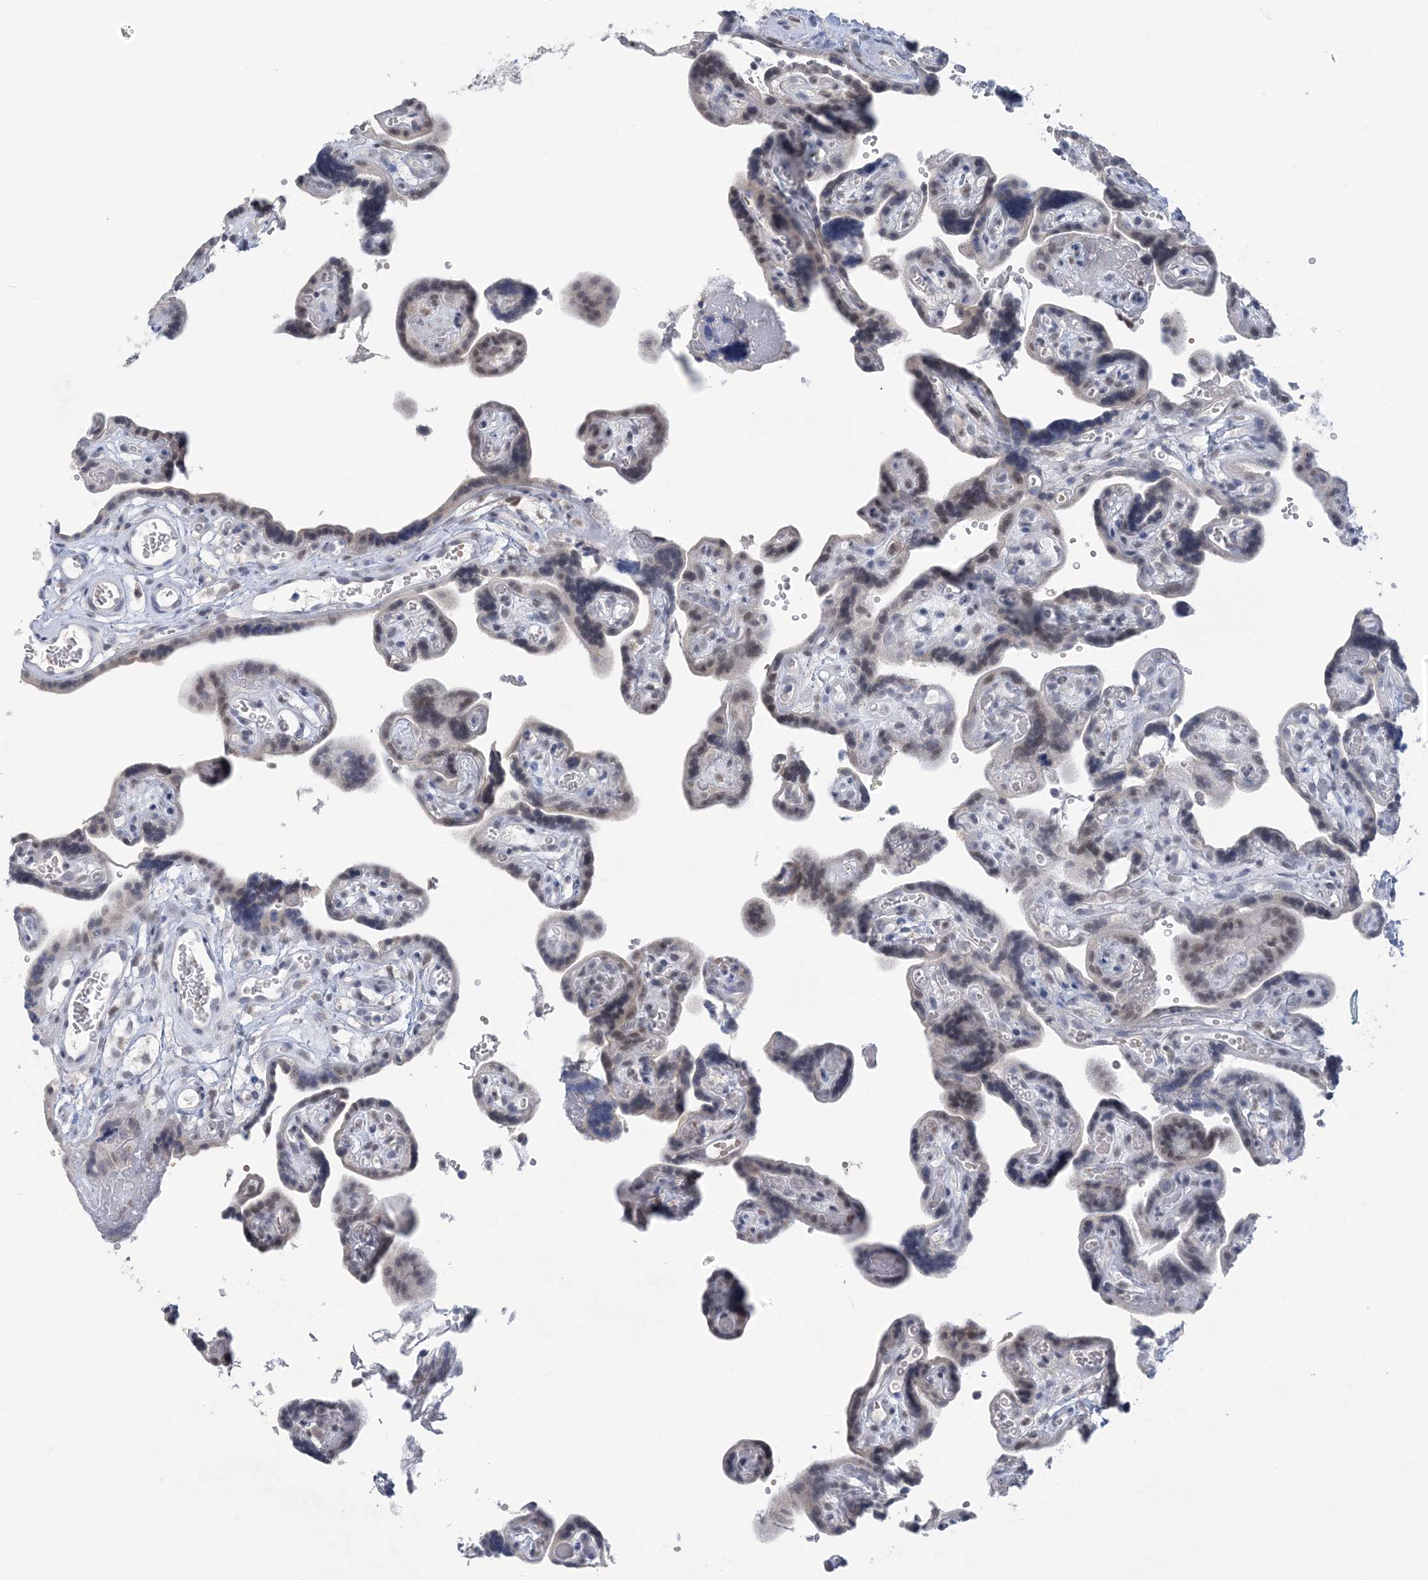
{"staining": {"intensity": "moderate", "quantity": "25%-75%", "location": "nuclear"}, "tissue": "placenta", "cell_type": "Decidual cells", "image_type": "normal", "snomed": [{"axis": "morphology", "description": "Normal tissue, NOS"}, {"axis": "topography", "description": "Placenta"}], "caption": "Immunohistochemical staining of unremarkable human placenta demonstrates medium levels of moderate nuclear staining in approximately 25%-75% of decidual cells. Nuclei are stained in blue.", "gene": "ZBTB7A", "patient": {"sex": "female", "age": 30}}